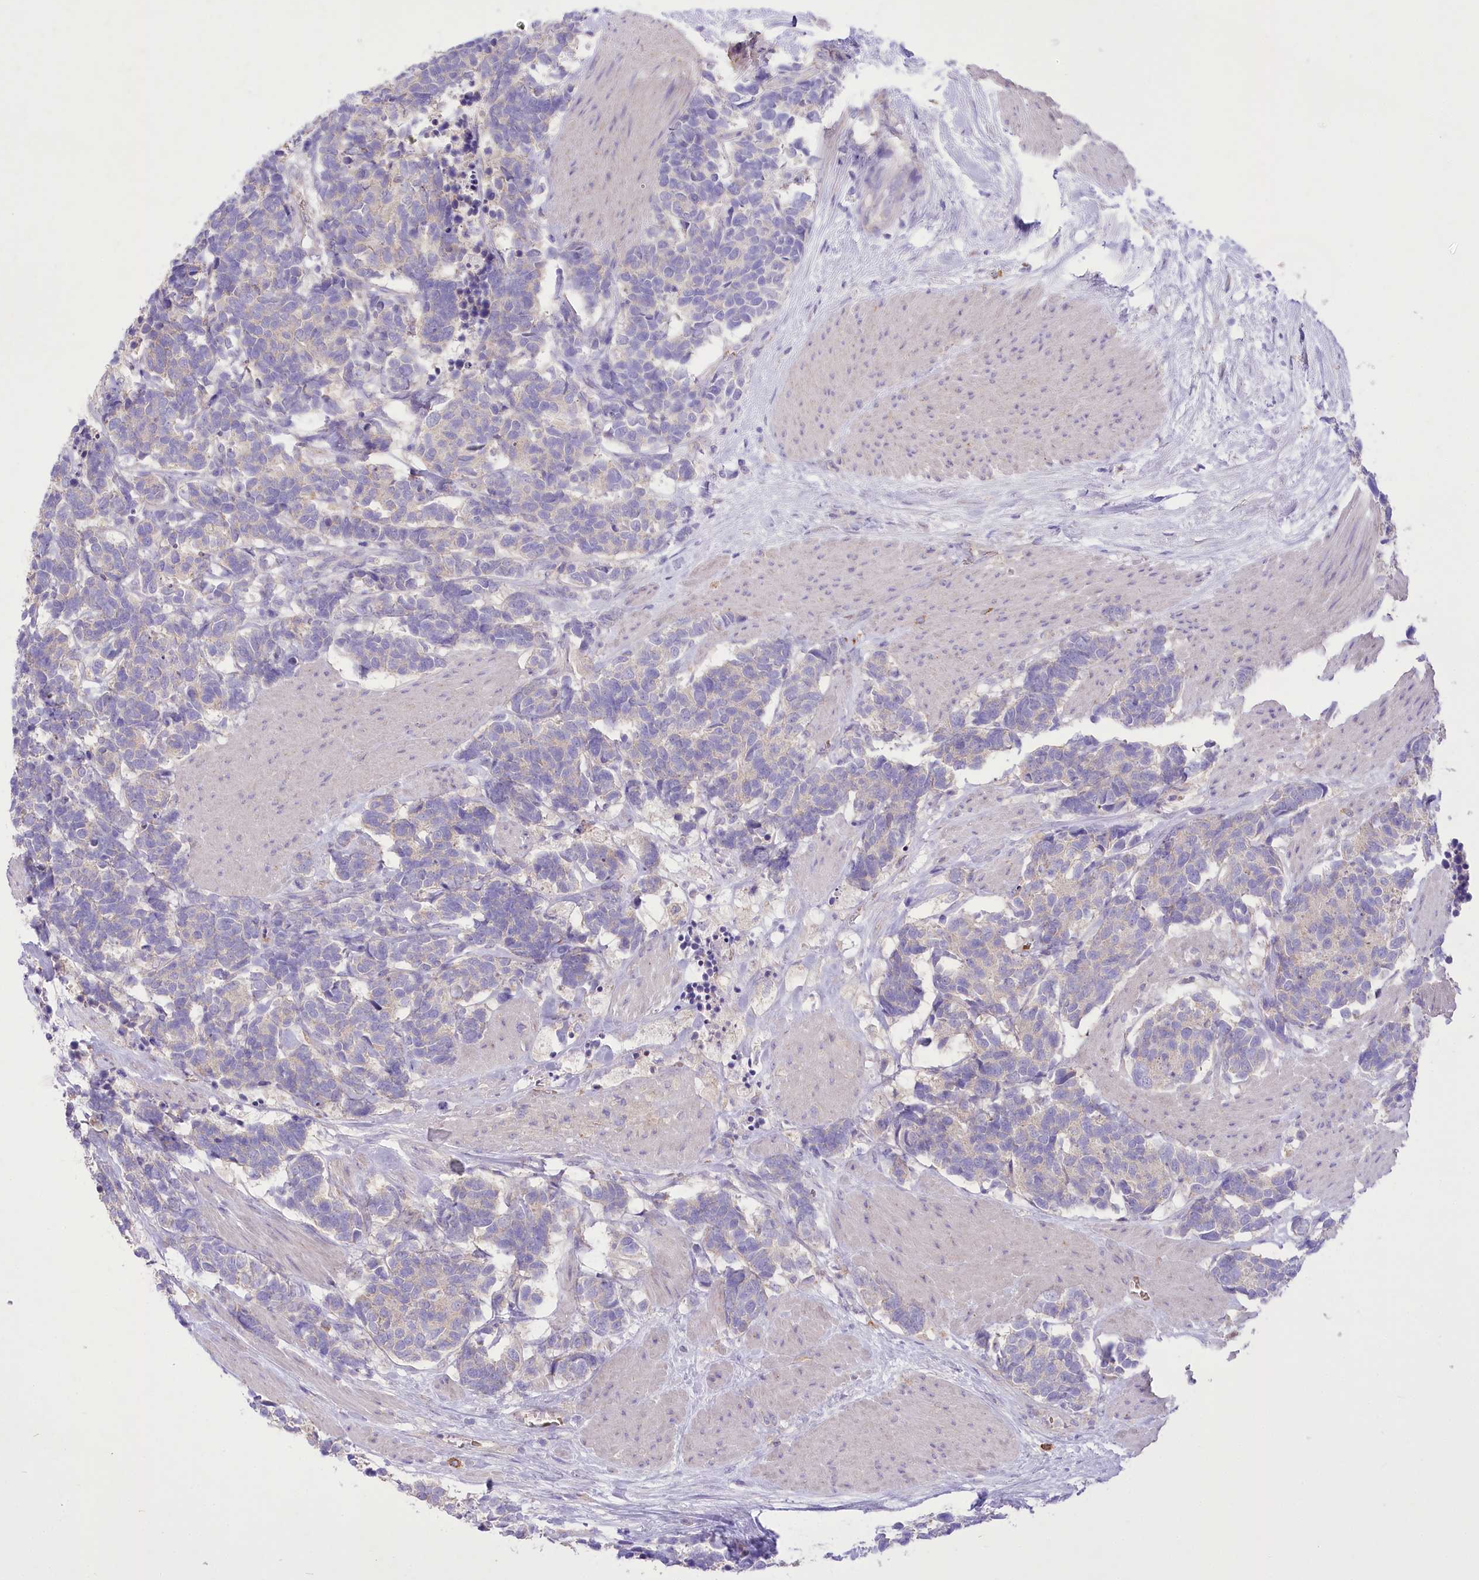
{"staining": {"intensity": "negative", "quantity": "none", "location": "none"}, "tissue": "carcinoid", "cell_type": "Tumor cells", "image_type": "cancer", "snomed": [{"axis": "morphology", "description": "Carcinoma, NOS"}, {"axis": "morphology", "description": "Carcinoid, malignant, NOS"}, {"axis": "topography", "description": "Urinary bladder"}], "caption": "High magnification brightfield microscopy of carcinoid stained with DAB (brown) and counterstained with hematoxylin (blue): tumor cells show no significant expression. (DAB immunohistochemistry with hematoxylin counter stain).", "gene": "PRSS53", "patient": {"sex": "male", "age": 57}}